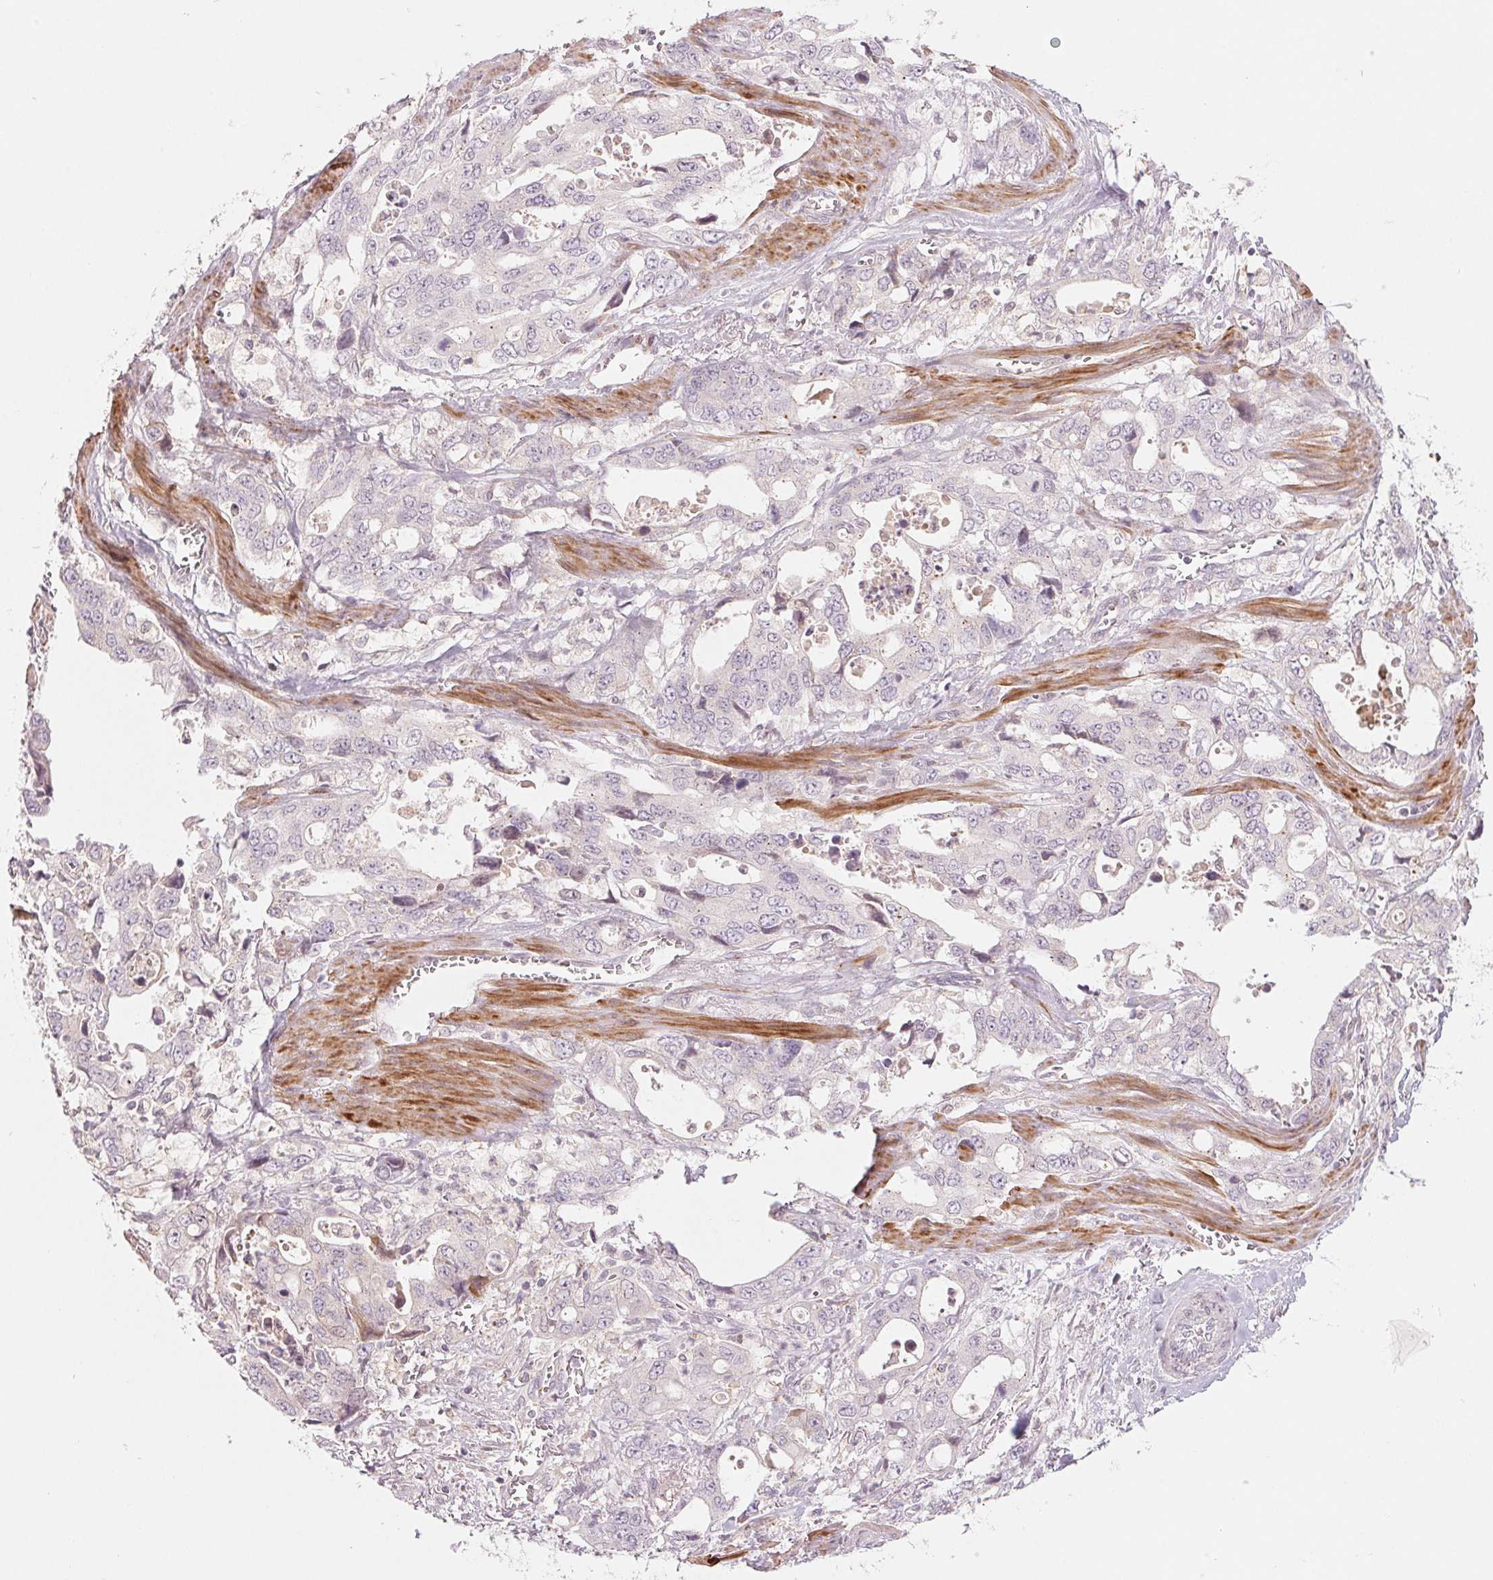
{"staining": {"intensity": "negative", "quantity": "none", "location": "none"}, "tissue": "stomach cancer", "cell_type": "Tumor cells", "image_type": "cancer", "snomed": [{"axis": "morphology", "description": "Adenocarcinoma, NOS"}, {"axis": "topography", "description": "Stomach, upper"}], "caption": "IHC histopathology image of neoplastic tissue: adenocarcinoma (stomach) stained with DAB reveals no significant protein expression in tumor cells.", "gene": "SLC17A4", "patient": {"sex": "male", "age": 74}}